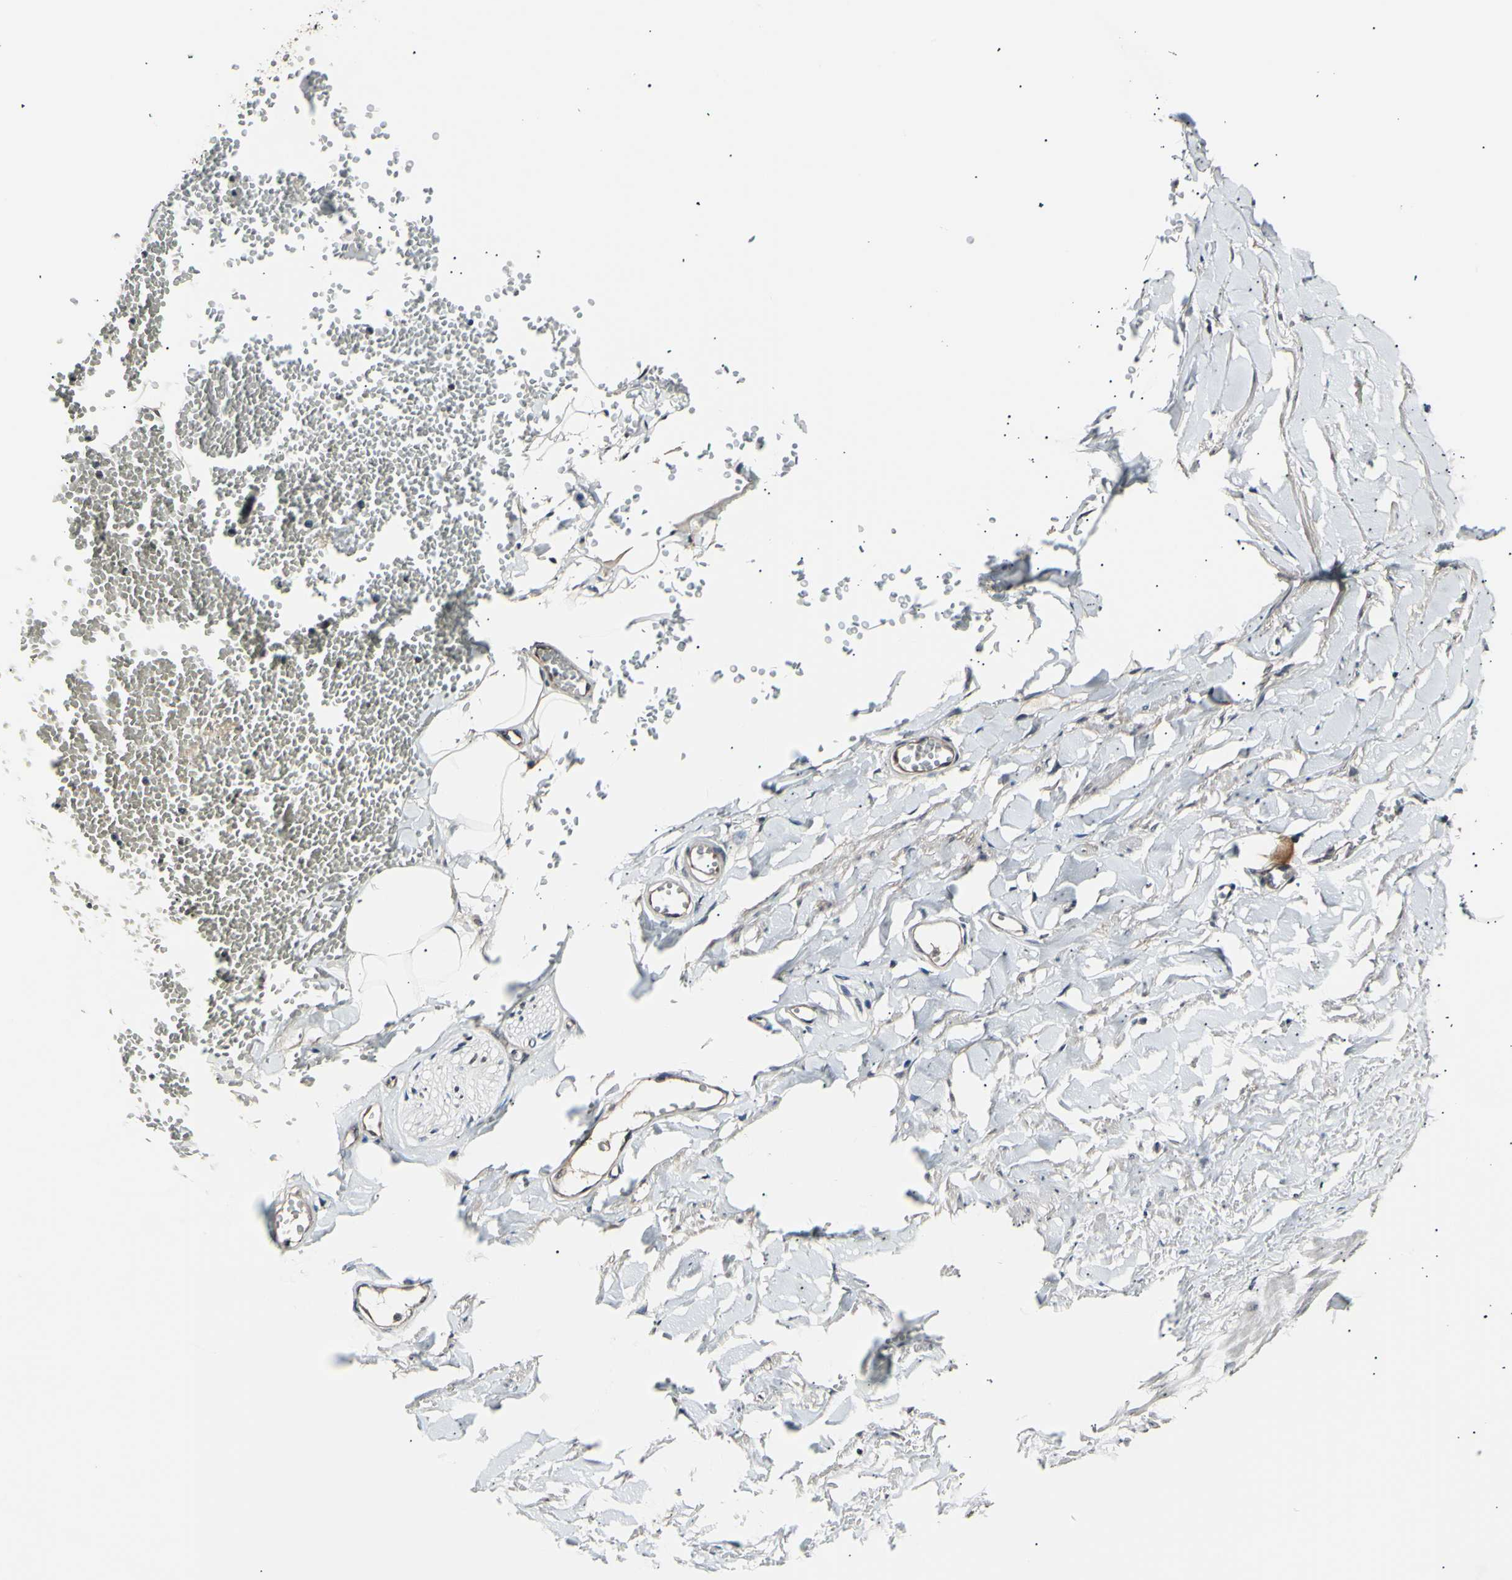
{"staining": {"intensity": "negative", "quantity": "none", "location": "none"}, "tissue": "adipose tissue", "cell_type": "Adipocytes", "image_type": "normal", "snomed": [{"axis": "morphology", "description": "Normal tissue, NOS"}, {"axis": "topography", "description": "Adipose tissue"}, {"axis": "topography", "description": "Peripheral nerve tissue"}], "caption": "This micrograph is of unremarkable adipose tissue stained with immunohistochemistry (IHC) to label a protein in brown with the nuclei are counter-stained blue. There is no positivity in adipocytes. (Brightfield microscopy of DAB IHC at high magnification).", "gene": "AK1", "patient": {"sex": "male", "age": 52}}